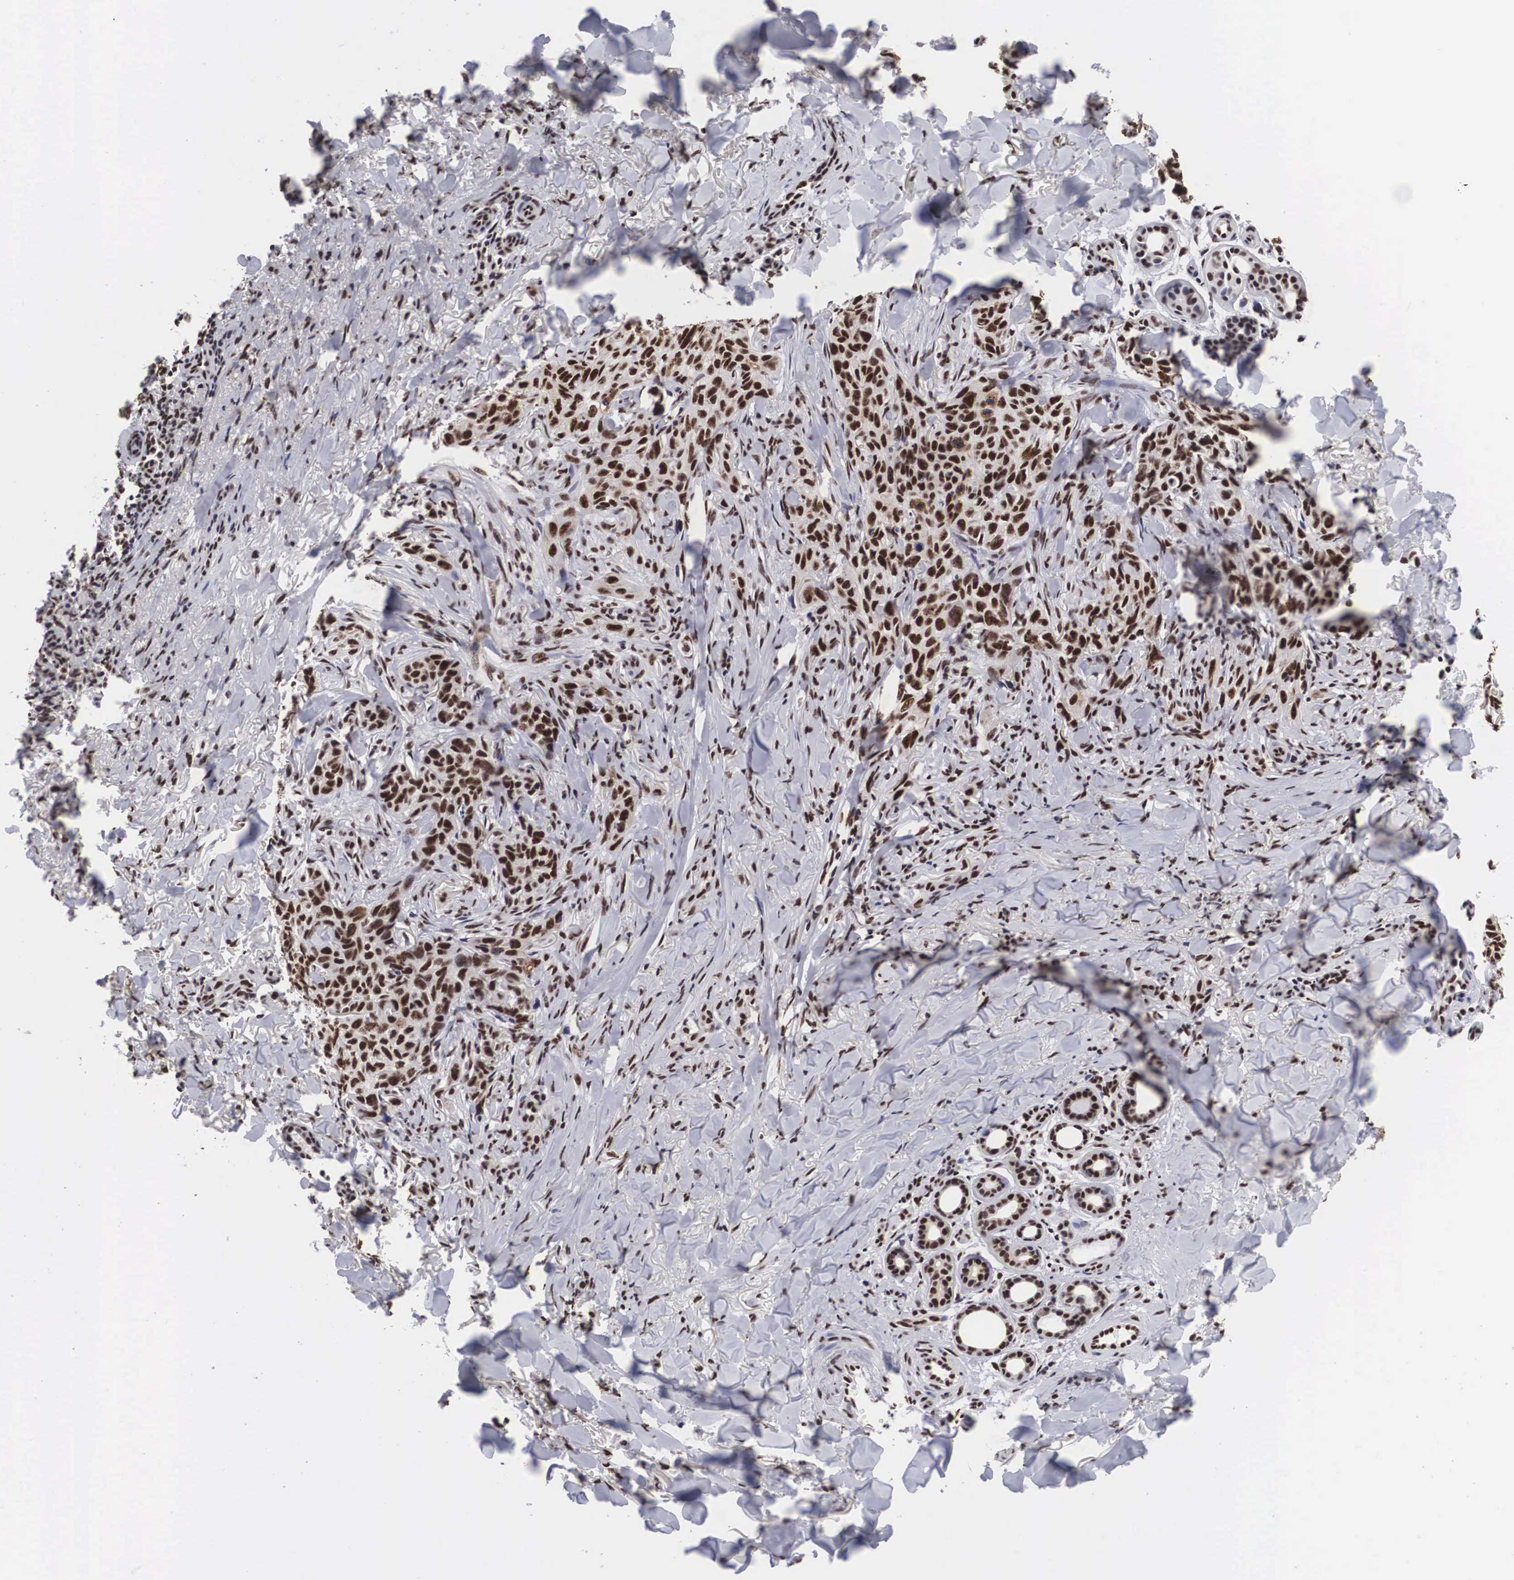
{"staining": {"intensity": "moderate", "quantity": ">75%", "location": "nuclear"}, "tissue": "skin cancer", "cell_type": "Tumor cells", "image_type": "cancer", "snomed": [{"axis": "morphology", "description": "Normal tissue, NOS"}, {"axis": "morphology", "description": "Basal cell carcinoma"}, {"axis": "topography", "description": "Skin"}], "caption": "This image reveals skin cancer stained with immunohistochemistry (IHC) to label a protein in brown. The nuclear of tumor cells show moderate positivity for the protein. Nuclei are counter-stained blue.", "gene": "ACIN1", "patient": {"sex": "male", "age": 81}}